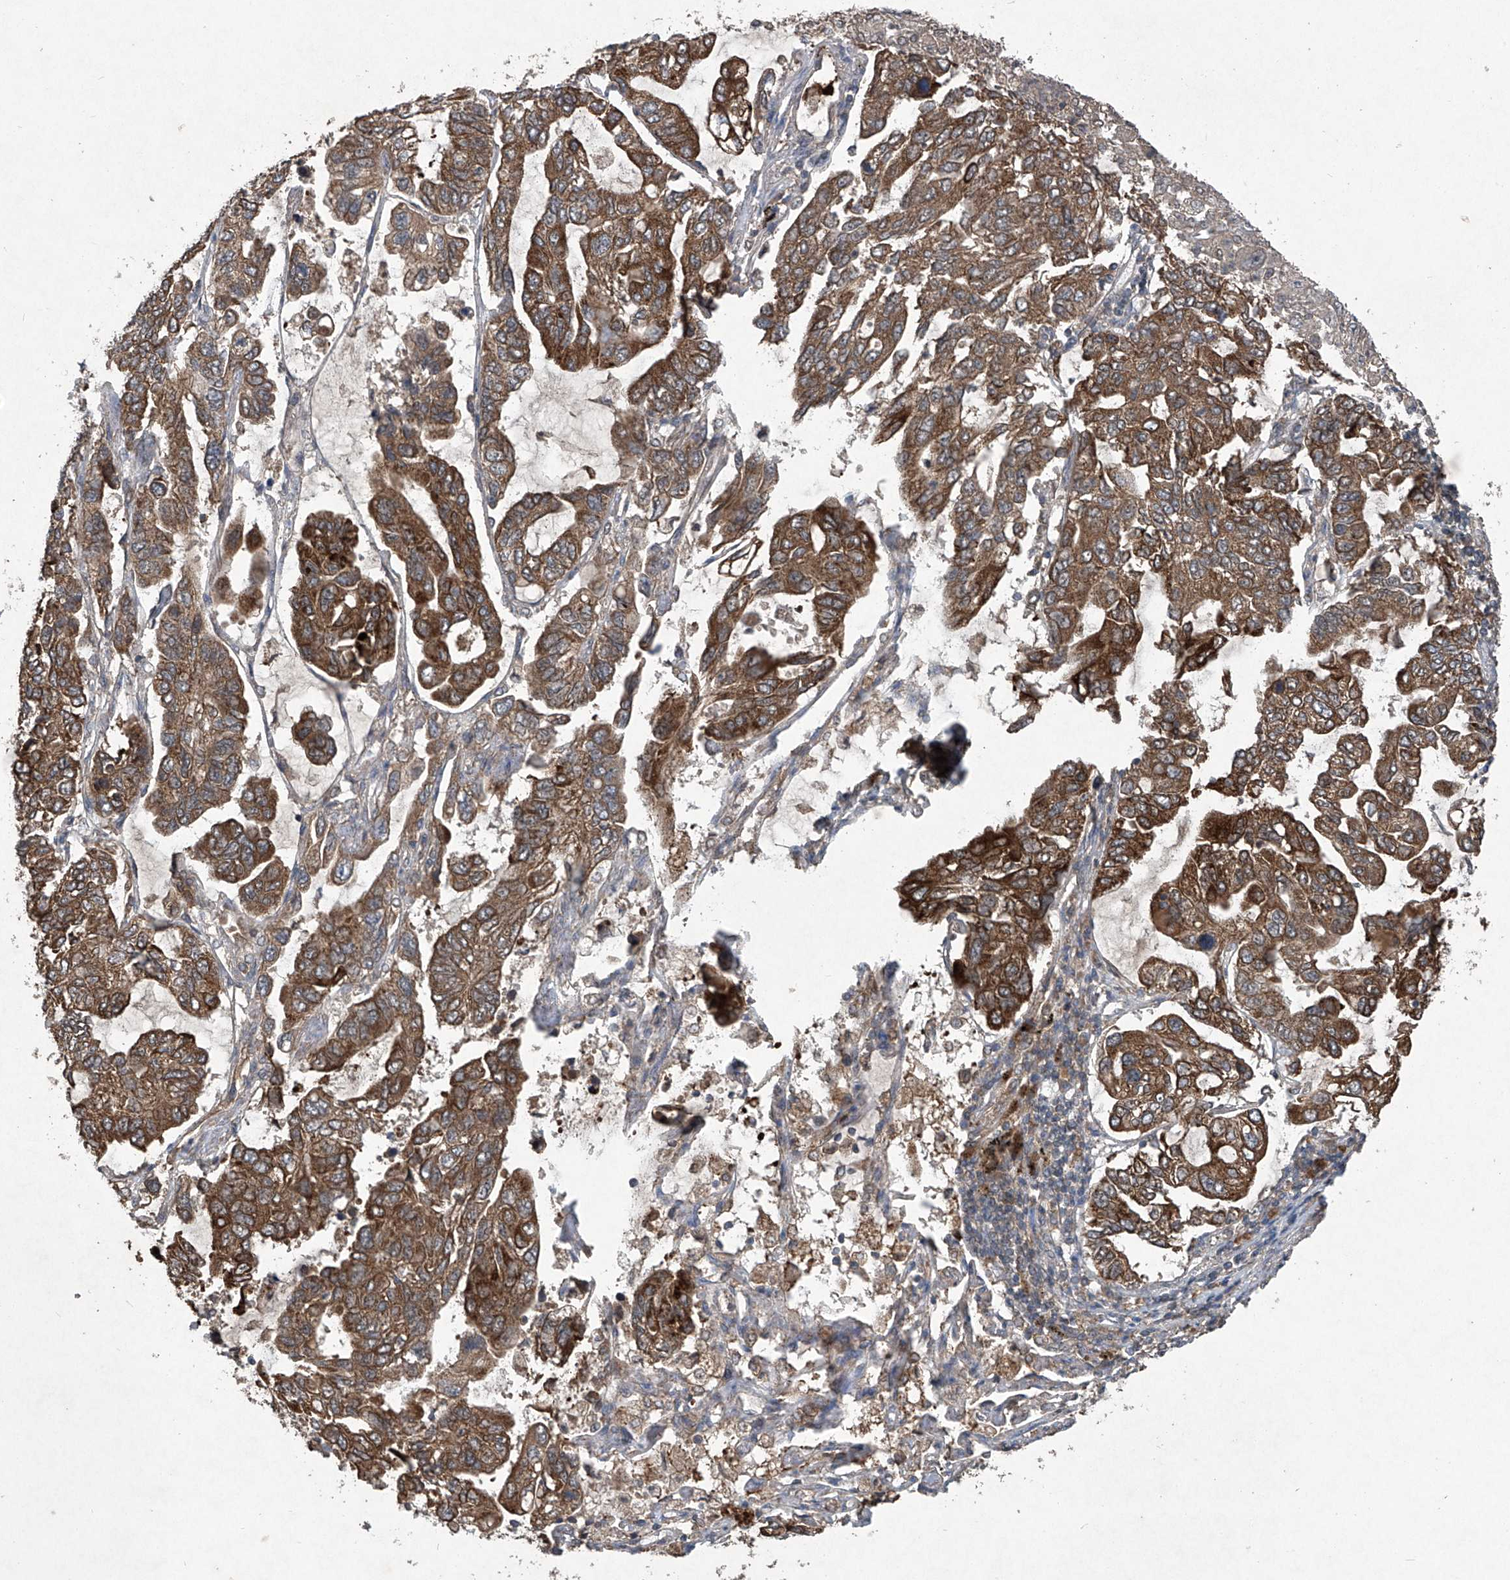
{"staining": {"intensity": "moderate", "quantity": ">75%", "location": "cytoplasmic/membranous"}, "tissue": "lung cancer", "cell_type": "Tumor cells", "image_type": "cancer", "snomed": [{"axis": "morphology", "description": "Adenocarcinoma, NOS"}, {"axis": "topography", "description": "Lung"}], "caption": "Immunohistochemistry (DAB (3,3'-diaminobenzidine)) staining of human lung adenocarcinoma demonstrates moderate cytoplasmic/membranous protein expression in approximately >75% of tumor cells. (brown staining indicates protein expression, while blue staining denotes nuclei).", "gene": "SUMF2", "patient": {"sex": "male", "age": 64}}